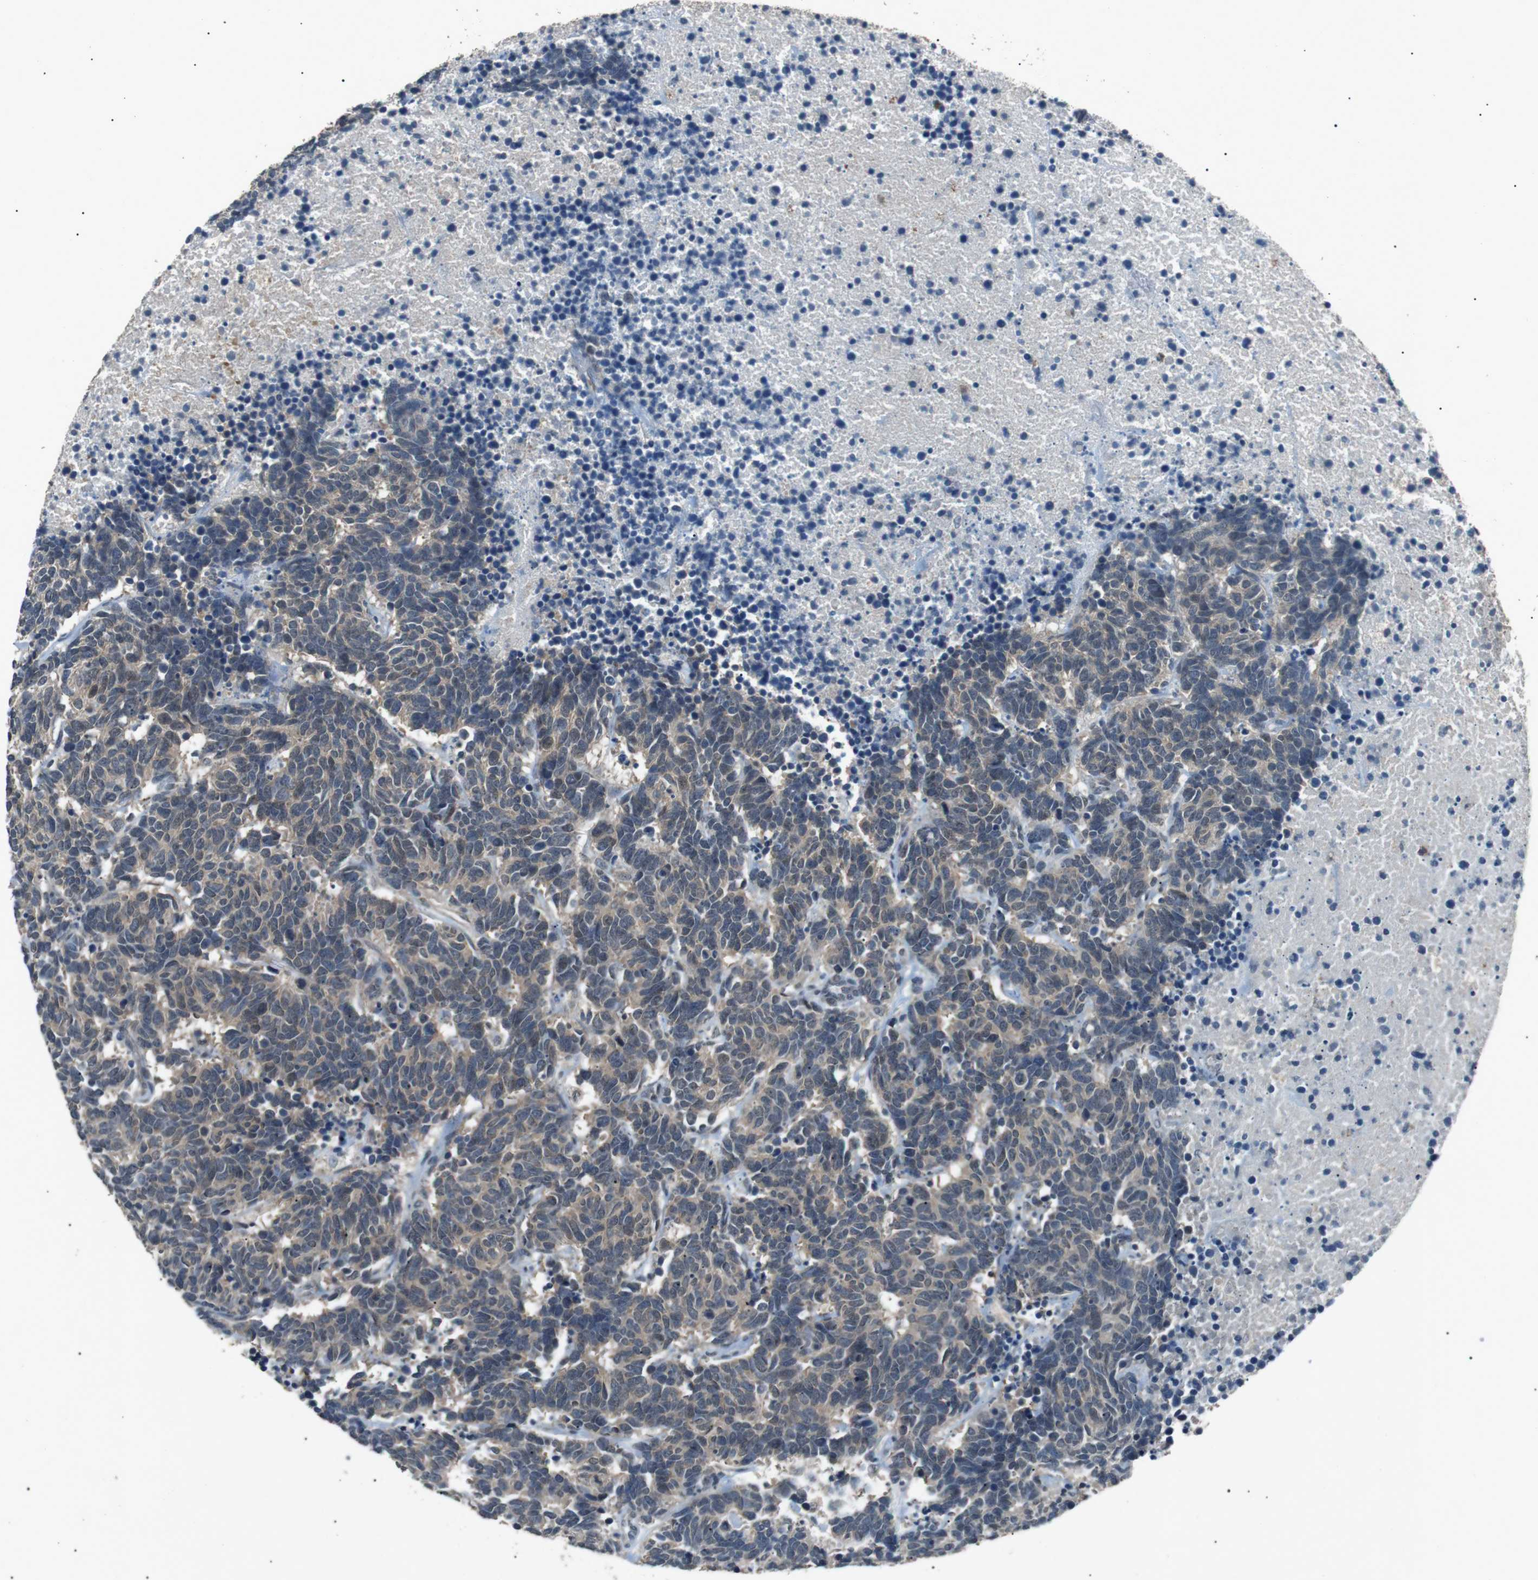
{"staining": {"intensity": "weak", "quantity": ">75%", "location": "cytoplasmic/membranous"}, "tissue": "carcinoid", "cell_type": "Tumor cells", "image_type": "cancer", "snomed": [{"axis": "morphology", "description": "Carcinoma, NOS"}, {"axis": "morphology", "description": "Carcinoid, malignant, NOS"}, {"axis": "topography", "description": "Urinary bladder"}], "caption": "High-power microscopy captured an immunohistochemistry image of carcinoid, revealing weak cytoplasmic/membranous staining in about >75% of tumor cells.", "gene": "NEK7", "patient": {"sex": "male", "age": 57}}